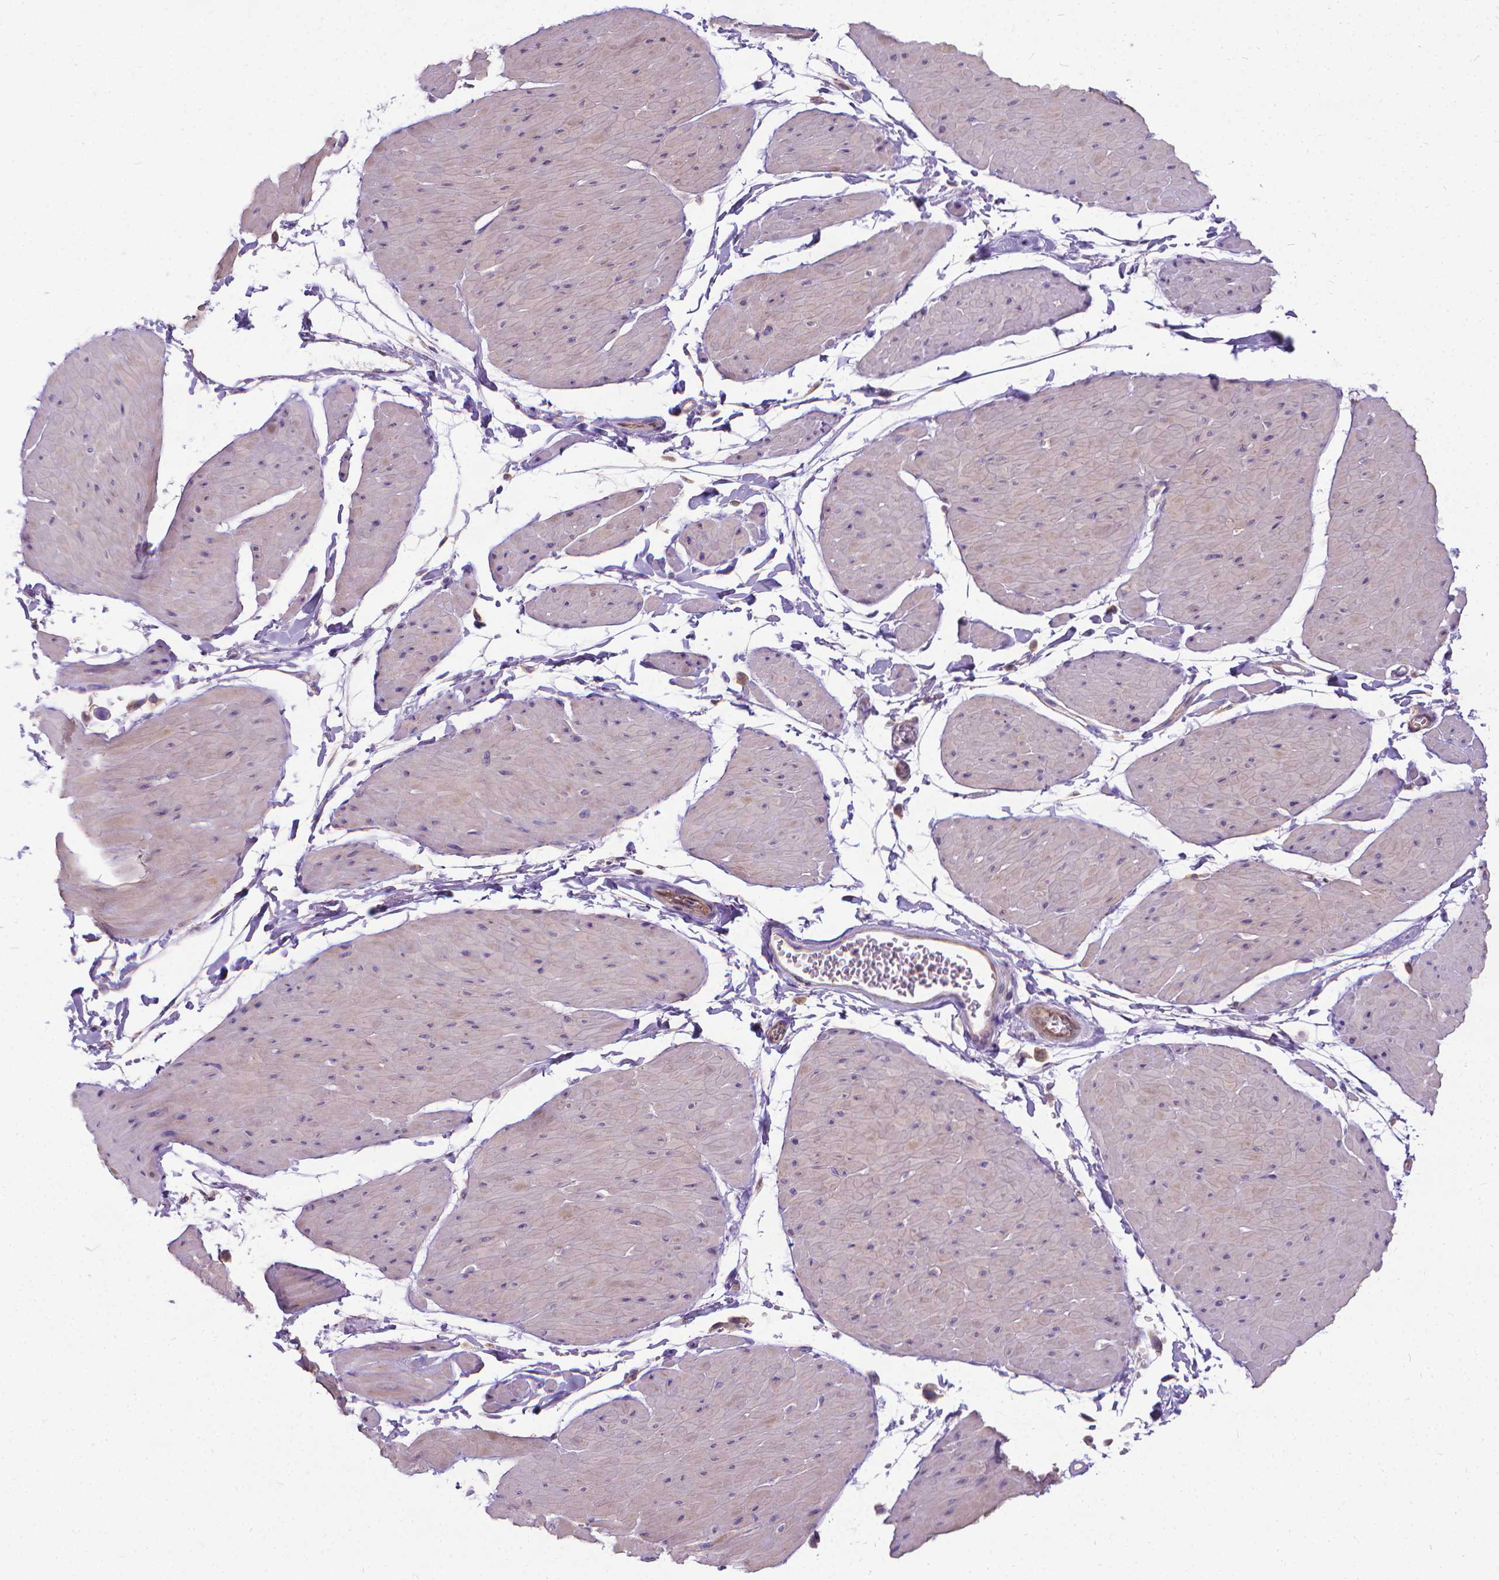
{"staining": {"intensity": "weak", "quantity": "<25%", "location": "cytoplasmic/membranous"}, "tissue": "adipose tissue", "cell_type": "Adipocytes", "image_type": "normal", "snomed": [{"axis": "morphology", "description": "Normal tissue, NOS"}, {"axis": "topography", "description": "Smooth muscle"}, {"axis": "topography", "description": "Peripheral nerve tissue"}], "caption": "Immunohistochemistry image of unremarkable adipose tissue: human adipose tissue stained with DAB (3,3'-diaminobenzidine) demonstrates no significant protein expression in adipocytes.", "gene": "CFAP299", "patient": {"sex": "male", "age": 58}}